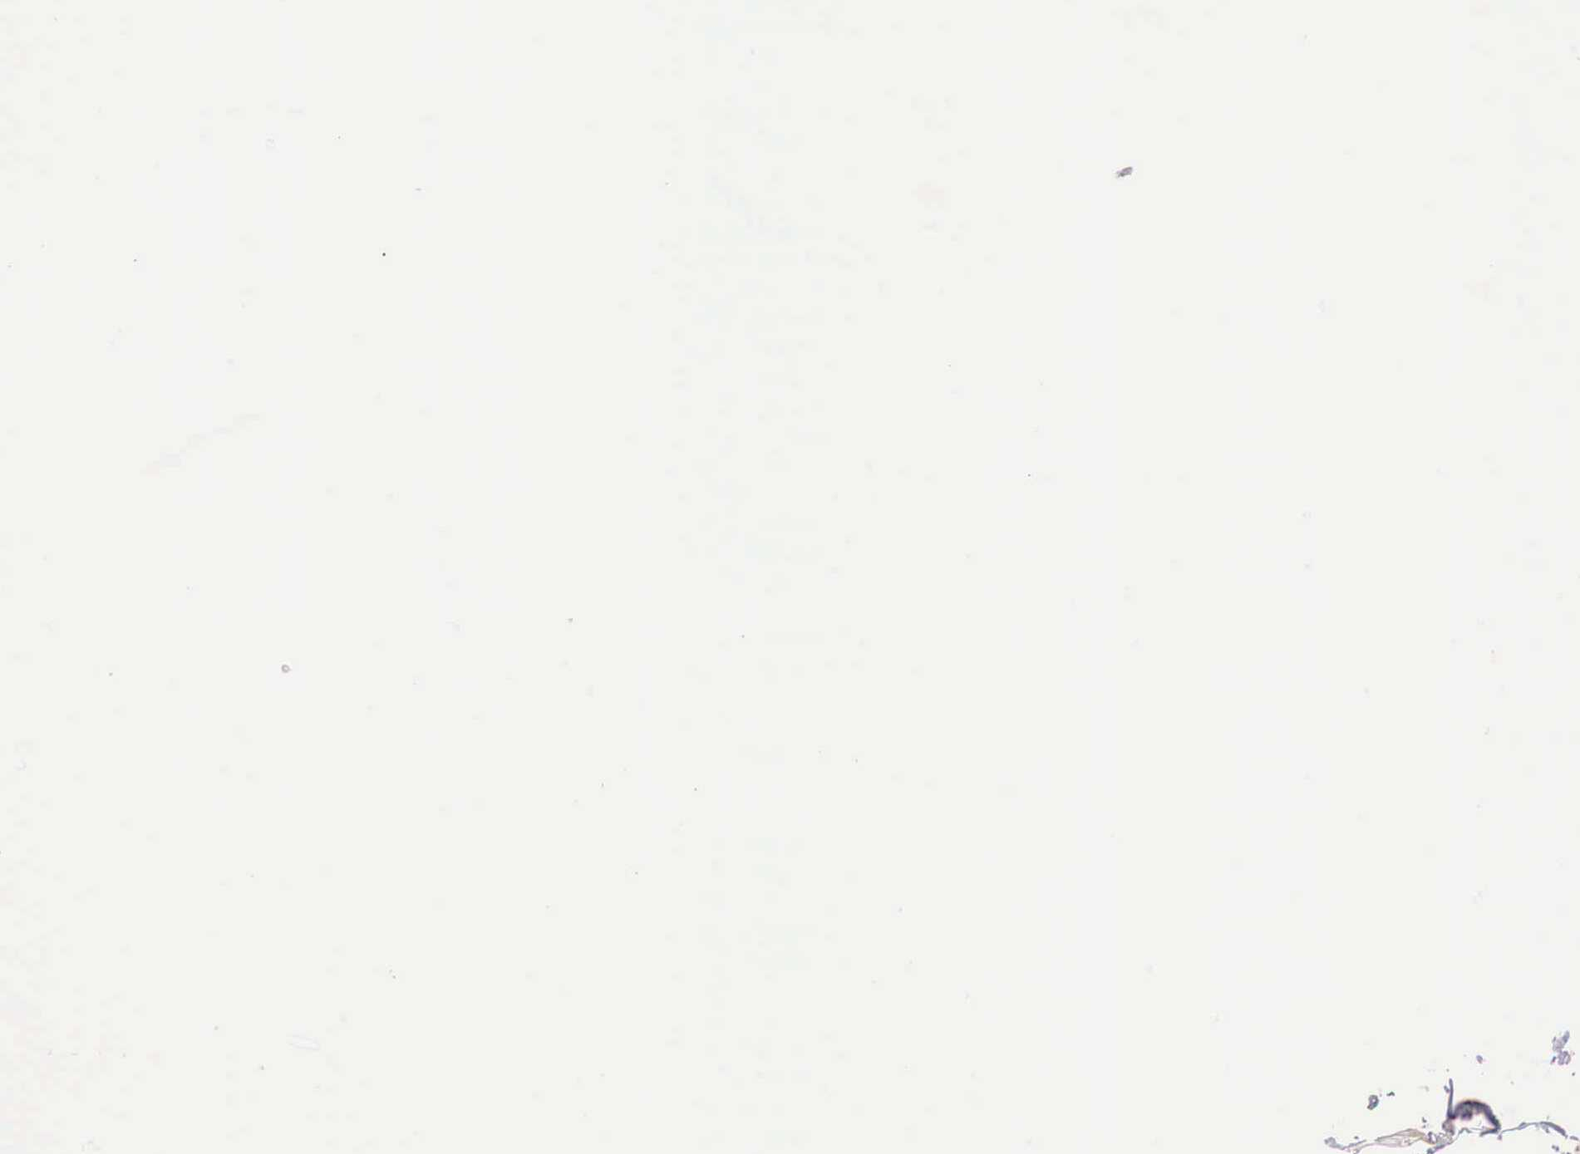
{"staining": {"intensity": "weak", "quantity": "<25%", "location": "cytoplasmic/membranous"}, "tissue": "adipose tissue", "cell_type": "Adipocytes", "image_type": "normal", "snomed": [{"axis": "morphology", "description": "Normal tissue, NOS"}, {"axis": "topography", "description": "Breast"}], "caption": "Immunohistochemistry (IHC) micrograph of benign human adipose tissue stained for a protein (brown), which exhibits no staining in adipocytes.", "gene": "XPNPEP2", "patient": {"sex": "female", "age": 45}}